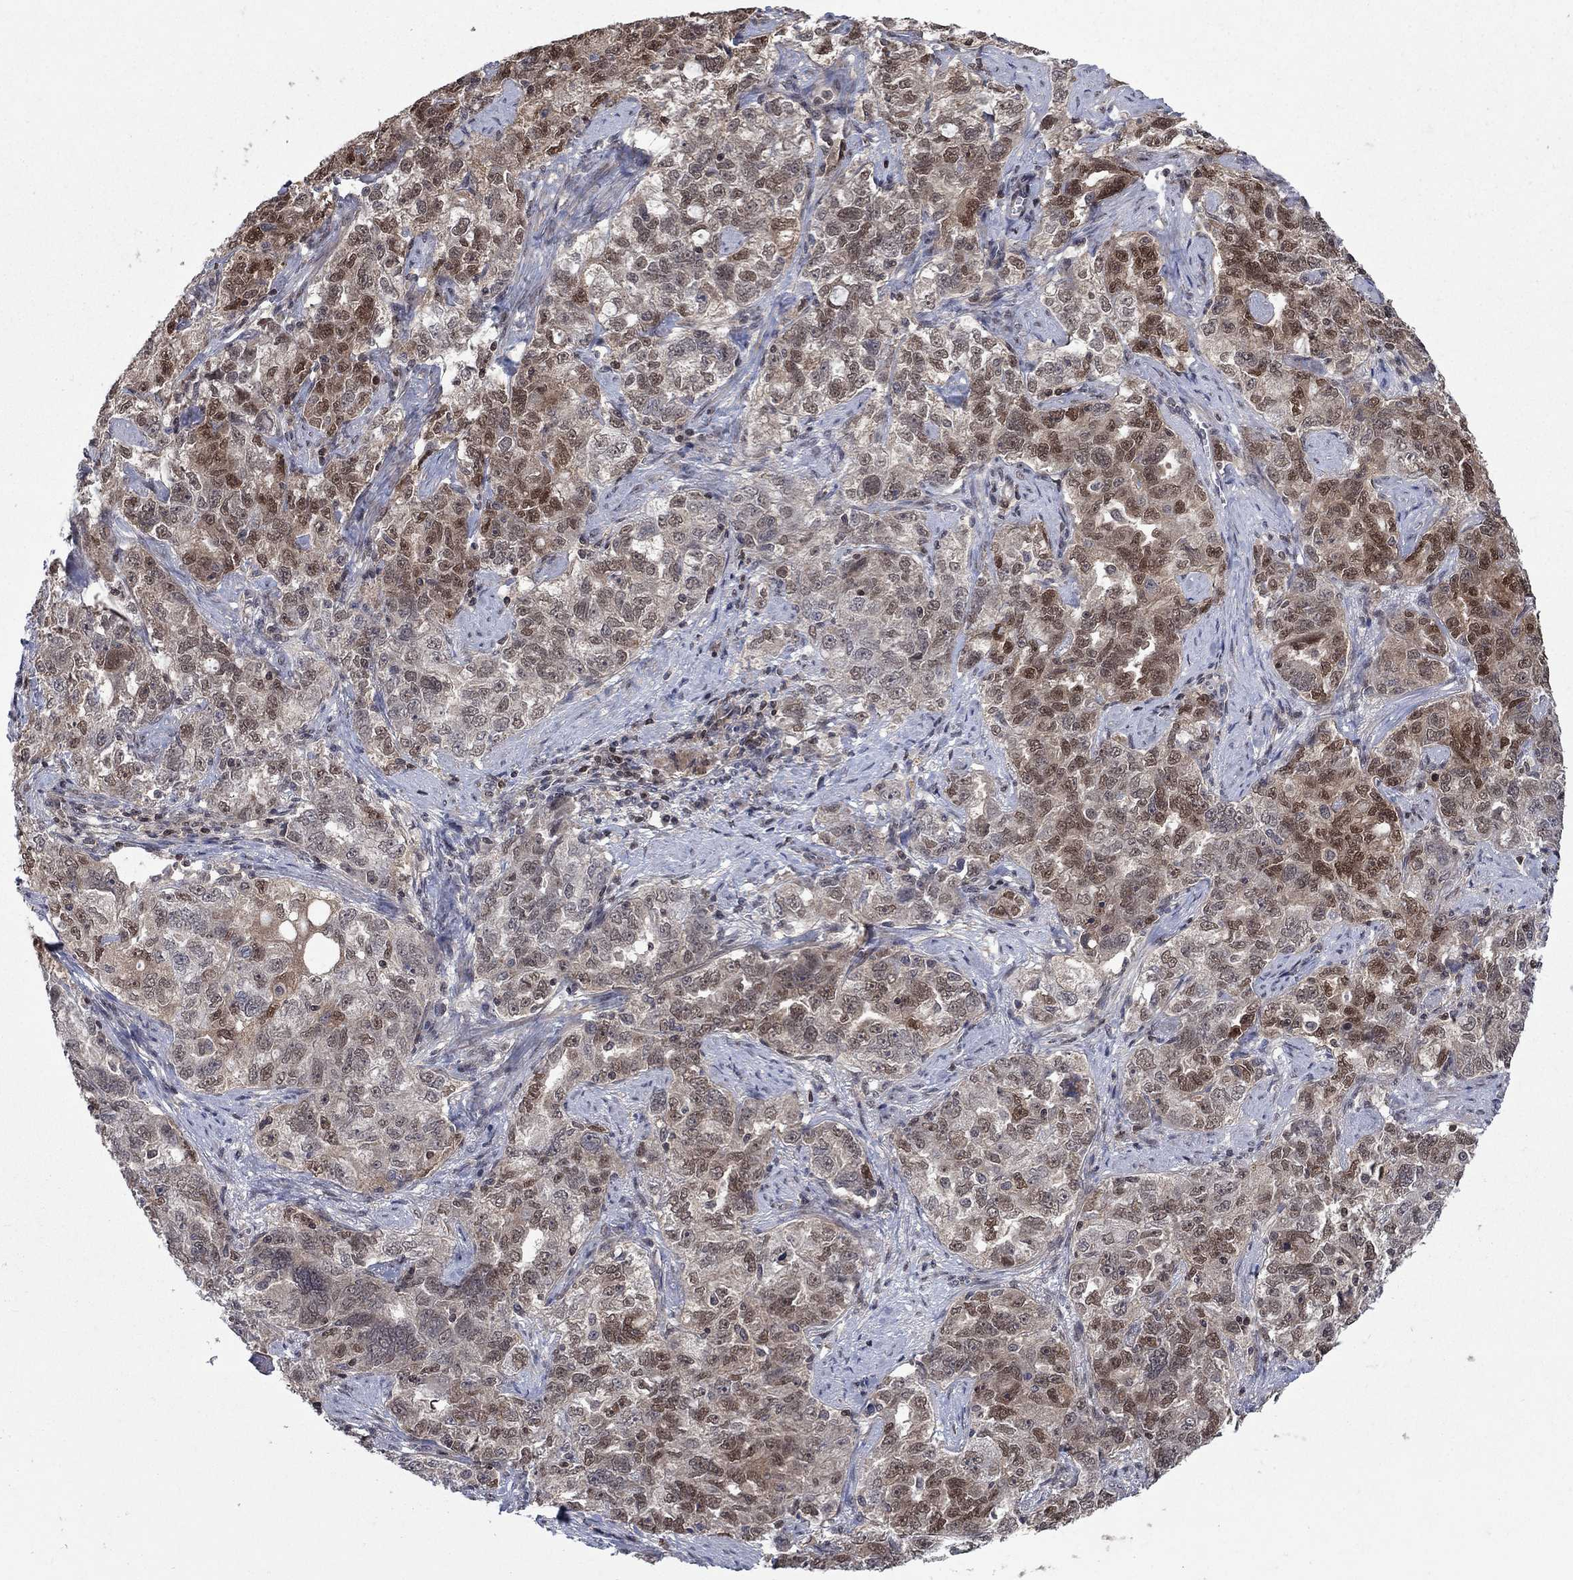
{"staining": {"intensity": "moderate", "quantity": "<25%", "location": "nuclear"}, "tissue": "ovarian cancer", "cell_type": "Tumor cells", "image_type": "cancer", "snomed": [{"axis": "morphology", "description": "Cystadenocarcinoma, serous, NOS"}, {"axis": "topography", "description": "Ovary"}], "caption": "Human serous cystadenocarcinoma (ovarian) stained for a protein (brown) demonstrates moderate nuclear positive positivity in approximately <25% of tumor cells.", "gene": "IAH1", "patient": {"sex": "female", "age": 51}}